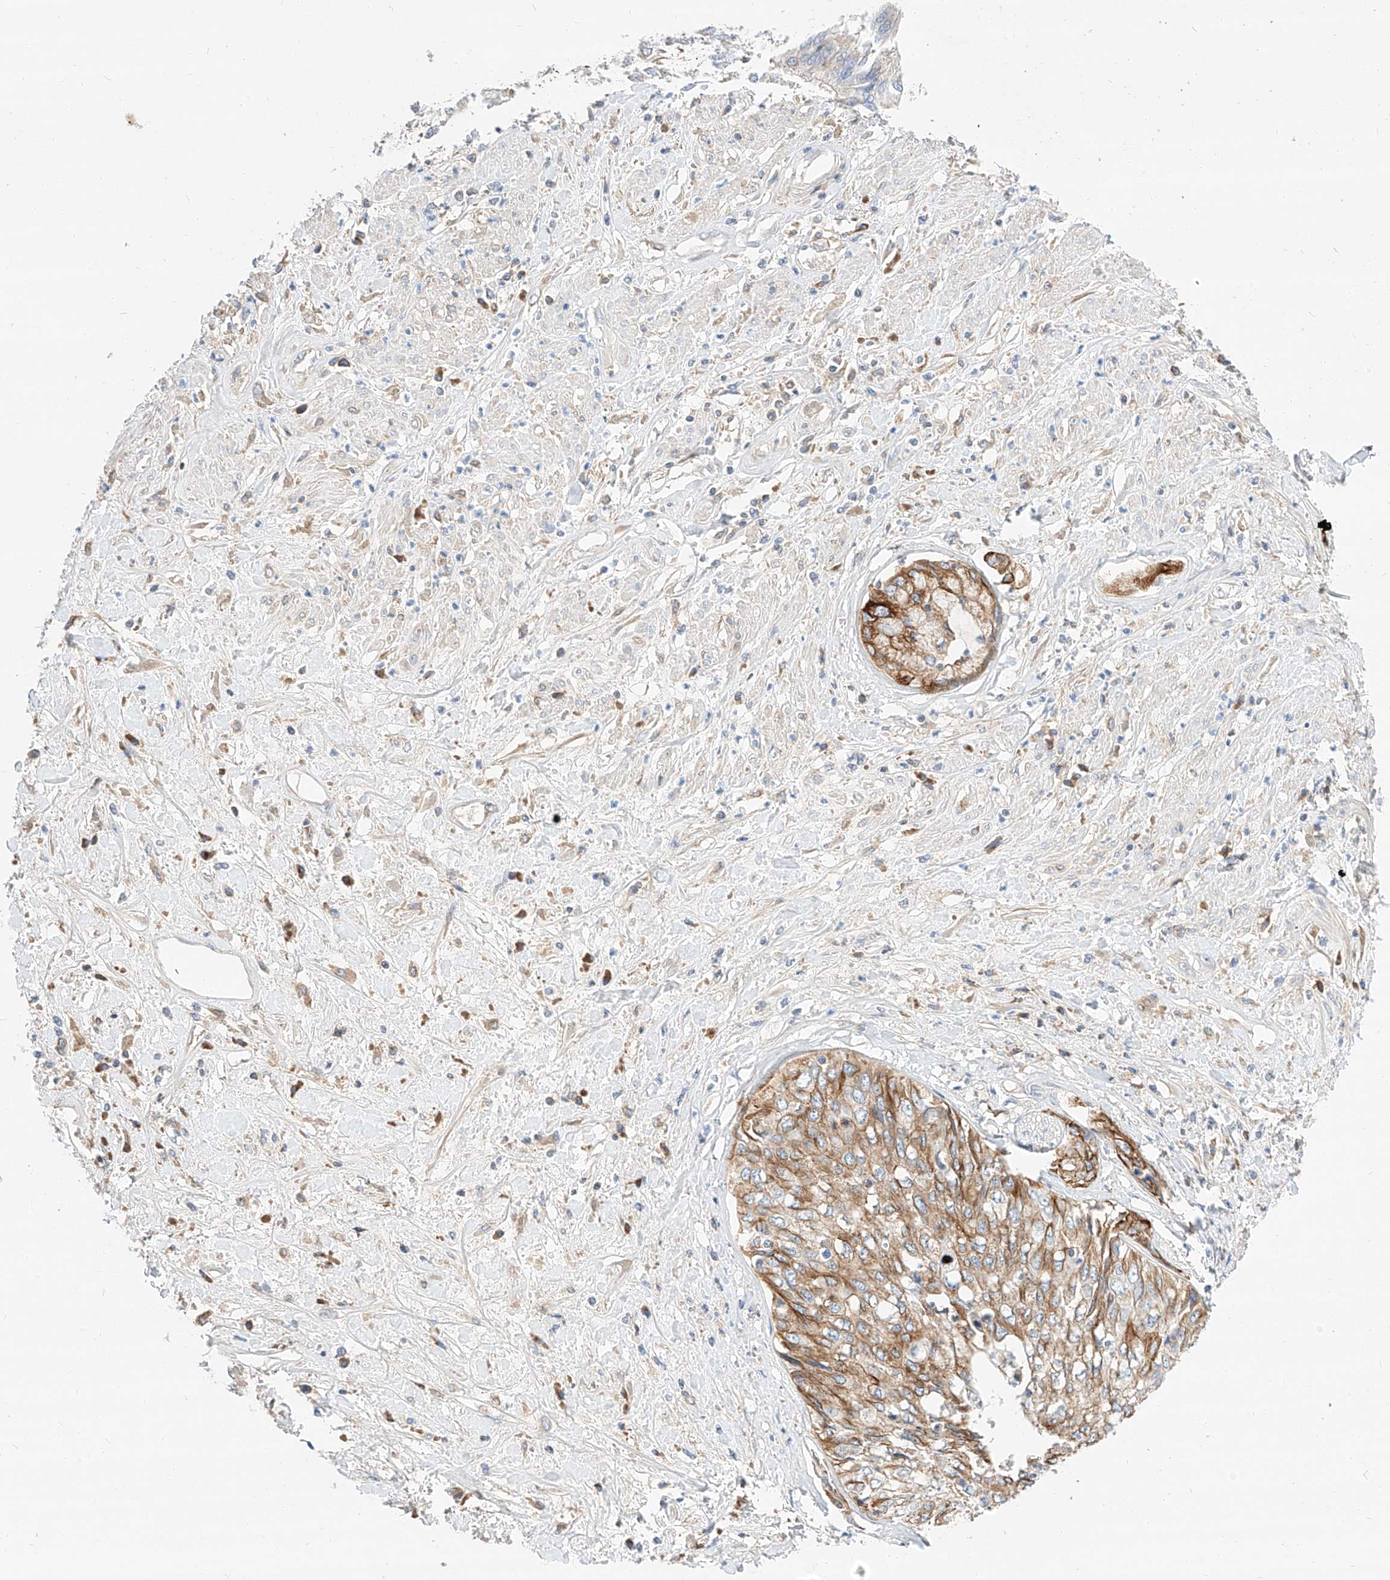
{"staining": {"intensity": "moderate", "quantity": ">75%", "location": "cytoplasmic/membranous"}, "tissue": "cervical cancer", "cell_type": "Tumor cells", "image_type": "cancer", "snomed": [{"axis": "morphology", "description": "Squamous cell carcinoma, NOS"}, {"axis": "topography", "description": "Cervix"}], "caption": "Cervical cancer stained for a protein displays moderate cytoplasmic/membranous positivity in tumor cells.", "gene": "MAP7", "patient": {"sex": "female", "age": 31}}